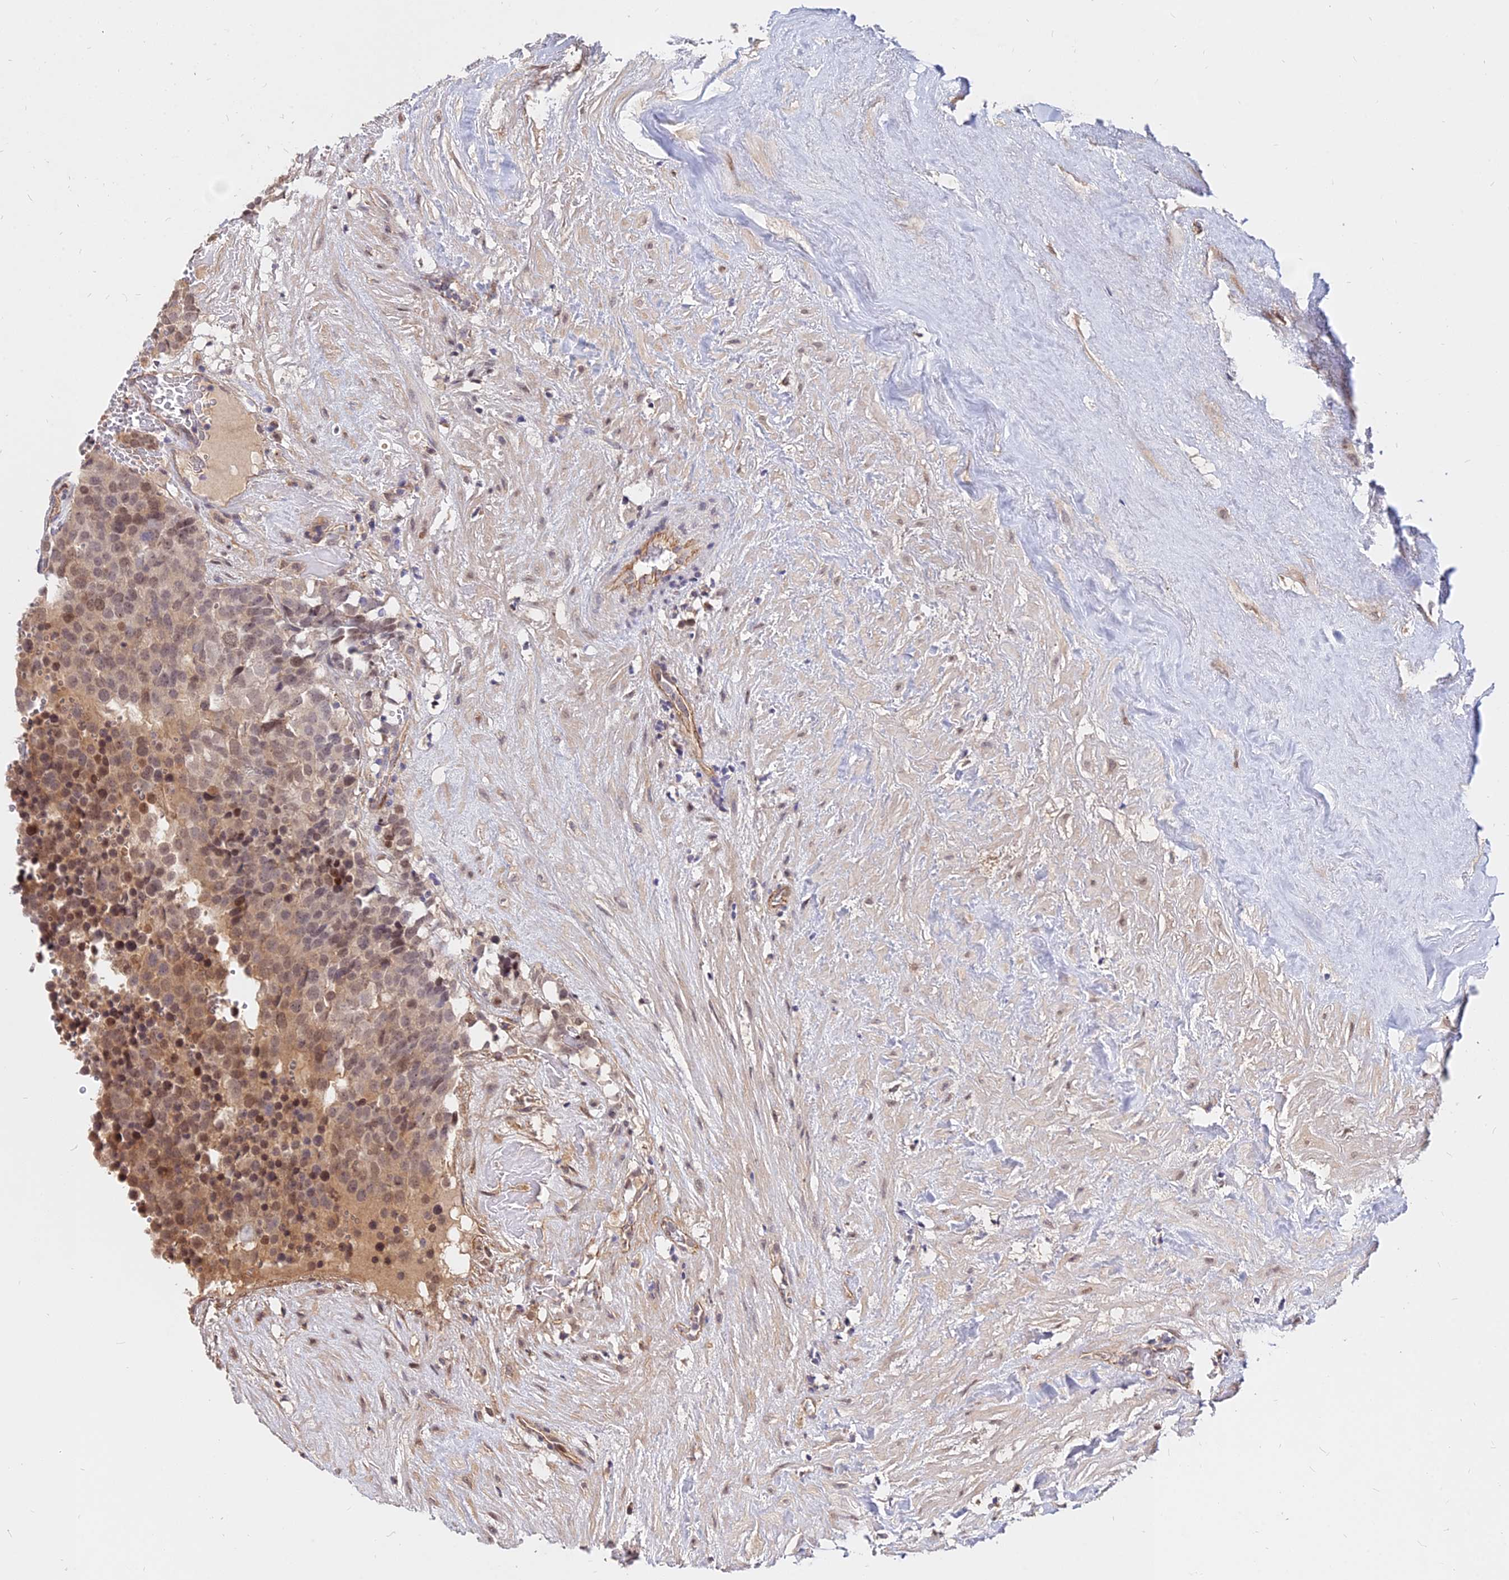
{"staining": {"intensity": "moderate", "quantity": ">75%", "location": "nuclear"}, "tissue": "testis cancer", "cell_type": "Tumor cells", "image_type": "cancer", "snomed": [{"axis": "morphology", "description": "Seminoma, NOS"}, {"axis": "topography", "description": "Testis"}], "caption": "This is a photomicrograph of IHC staining of testis cancer, which shows moderate staining in the nuclear of tumor cells.", "gene": "C11orf68", "patient": {"sex": "male", "age": 71}}